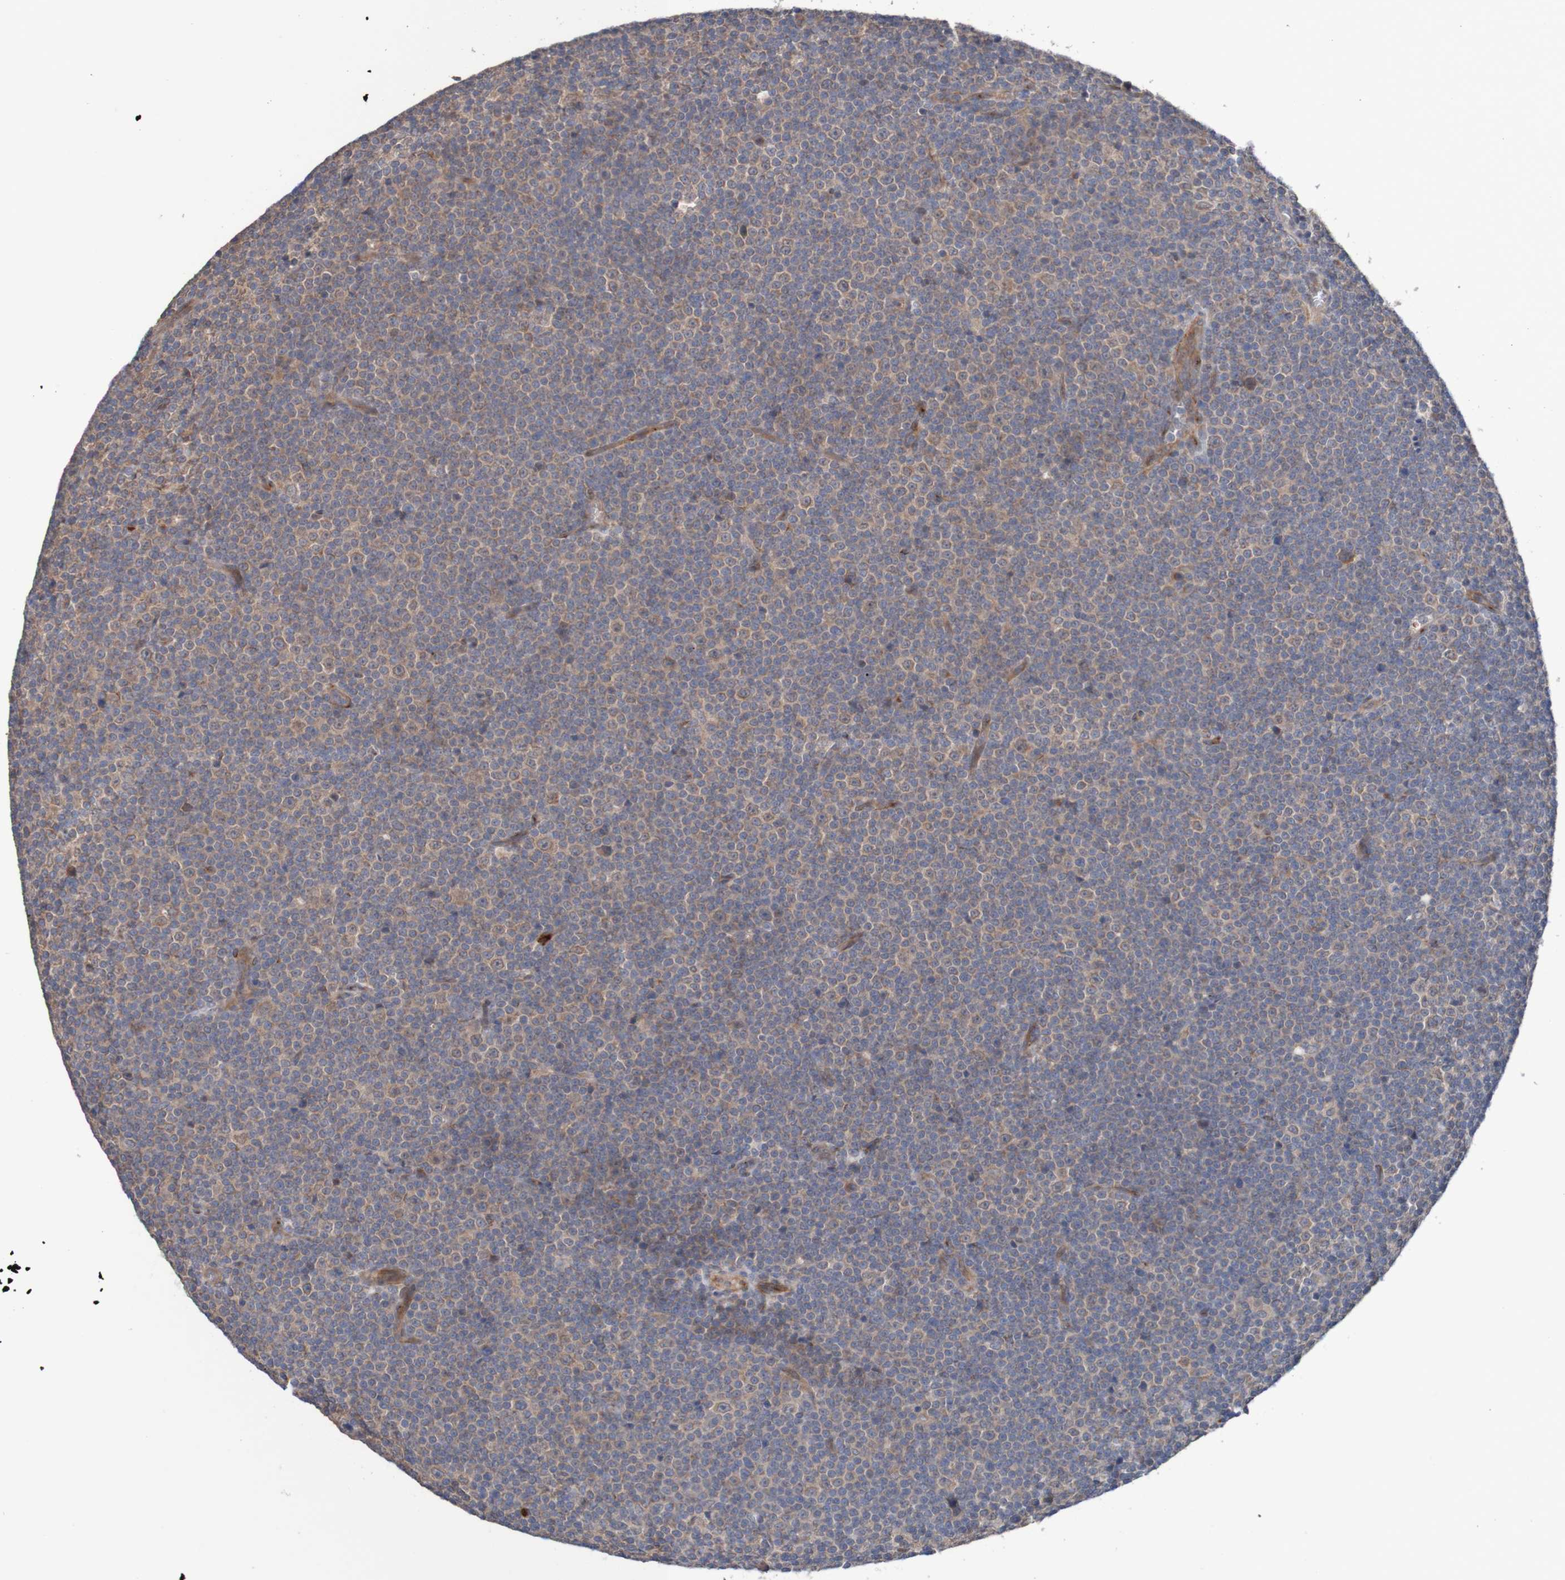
{"staining": {"intensity": "negative", "quantity": "none", "location": "none"}, "tissue": "lymphoma", "cell_type": "Tumor cells", "image_type": "cancer", "snomed": [{"axis": "morphology", "description": "Malignant lymphoma, non-Hodgkin's type, Low grade"}, {"axis": "topography", "description": "Lymph node"}], "caption": "An image of human low-grade malignant lymphoma, non-Hodgkin's type is negative for staining in tumor cells.", "gene": "ST8SIA6", "patient": {"sex": "female", "age": 67}}